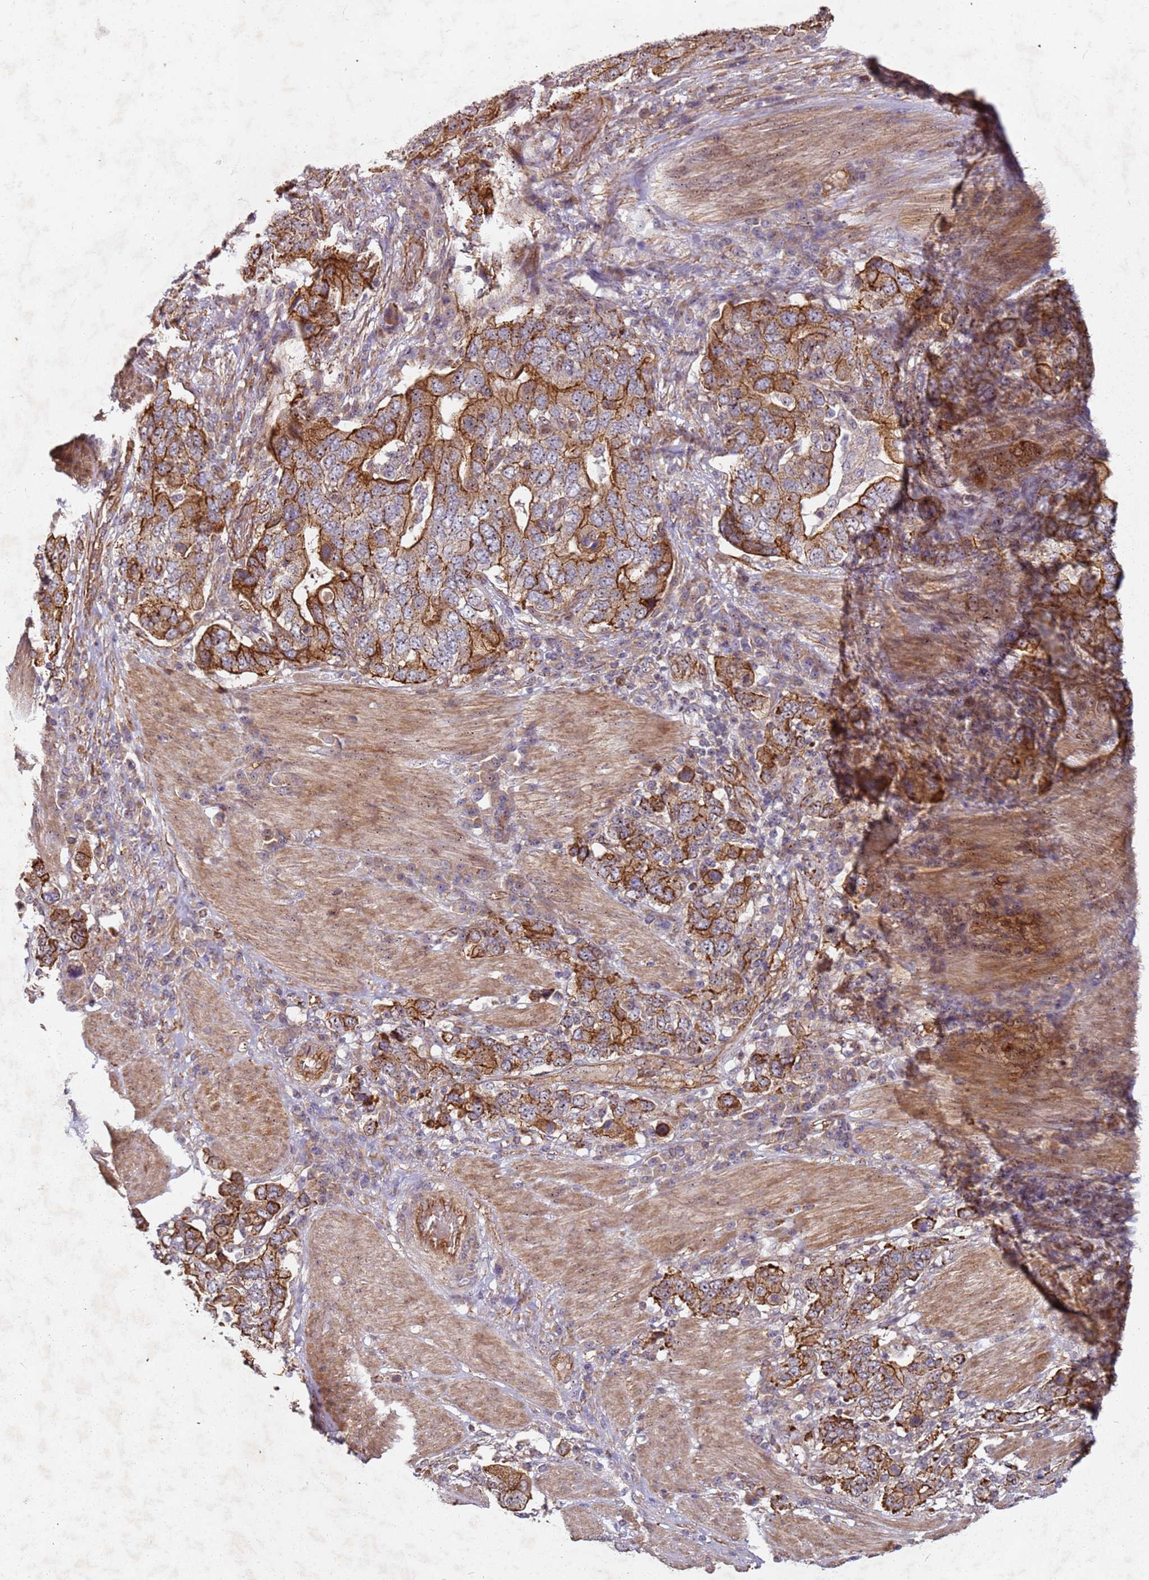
{"staining": {"intensity": "strong", "quantity": ">75%", "location": "cytoplasmic/membranous"}, "tissue": "stomach cancer", "cell_type": "Tumor cells", "image_type": "cancer", "snomed": [{"axis": "morphology", "description": "Adenocarcinoma, NOS"}, {"axis": "topography", "description": "Stomach, upper"}, {"axis": "topography", "description": "Stomach"}], "caption": "Protein expression analysis of human stomach cancer reveals strong cytoplasmic/membranous expression in about >75% of tumor cells.", "gene": "C2CD4B", "patient": {"sex": "male", "age": 62}}